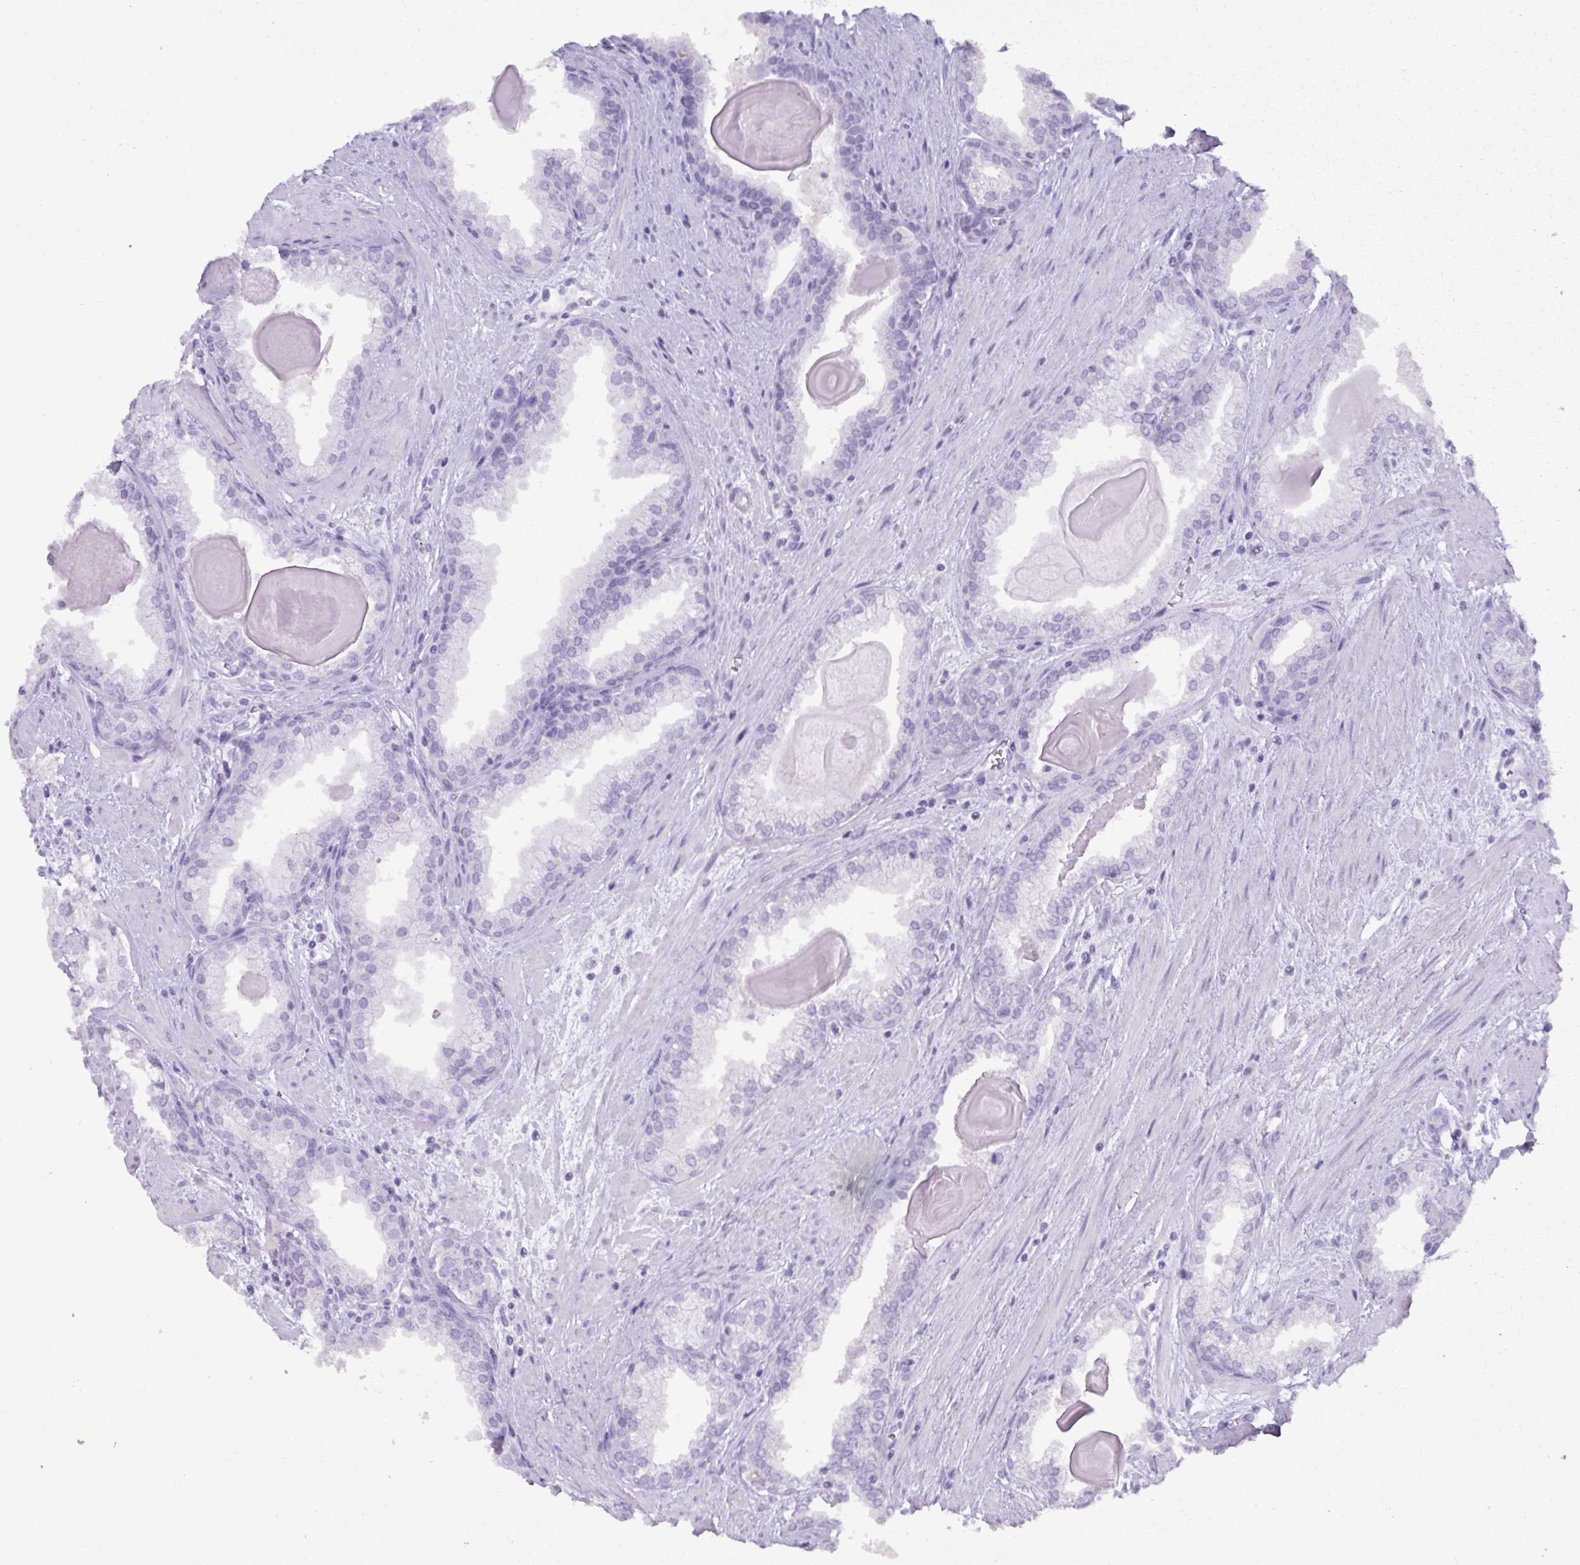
{"staining": {"intensity": "negative", "quantity": "none", "location": "none"}, "tissue": "prostate cancer", "cell_type": "Tumor cells", "image_type": "cancer", "snomed": [{"axis": "morphology", "description": "Adenocarcinoma, Low grade"}, {"axis": "topography", "description": "Prostate"}], "caption": "DAB immunohistochemical staining of prostate cancer (adenocarcinoma (low-grade)) reveals no significant staining in tumor cells. (Brightfield microscopy of DAB (3,3'-diaminobenzidine) immunohistochemistry at high magnification).", "gene": "C4orf33", "patient": {"sex": "male", "age": 64}}